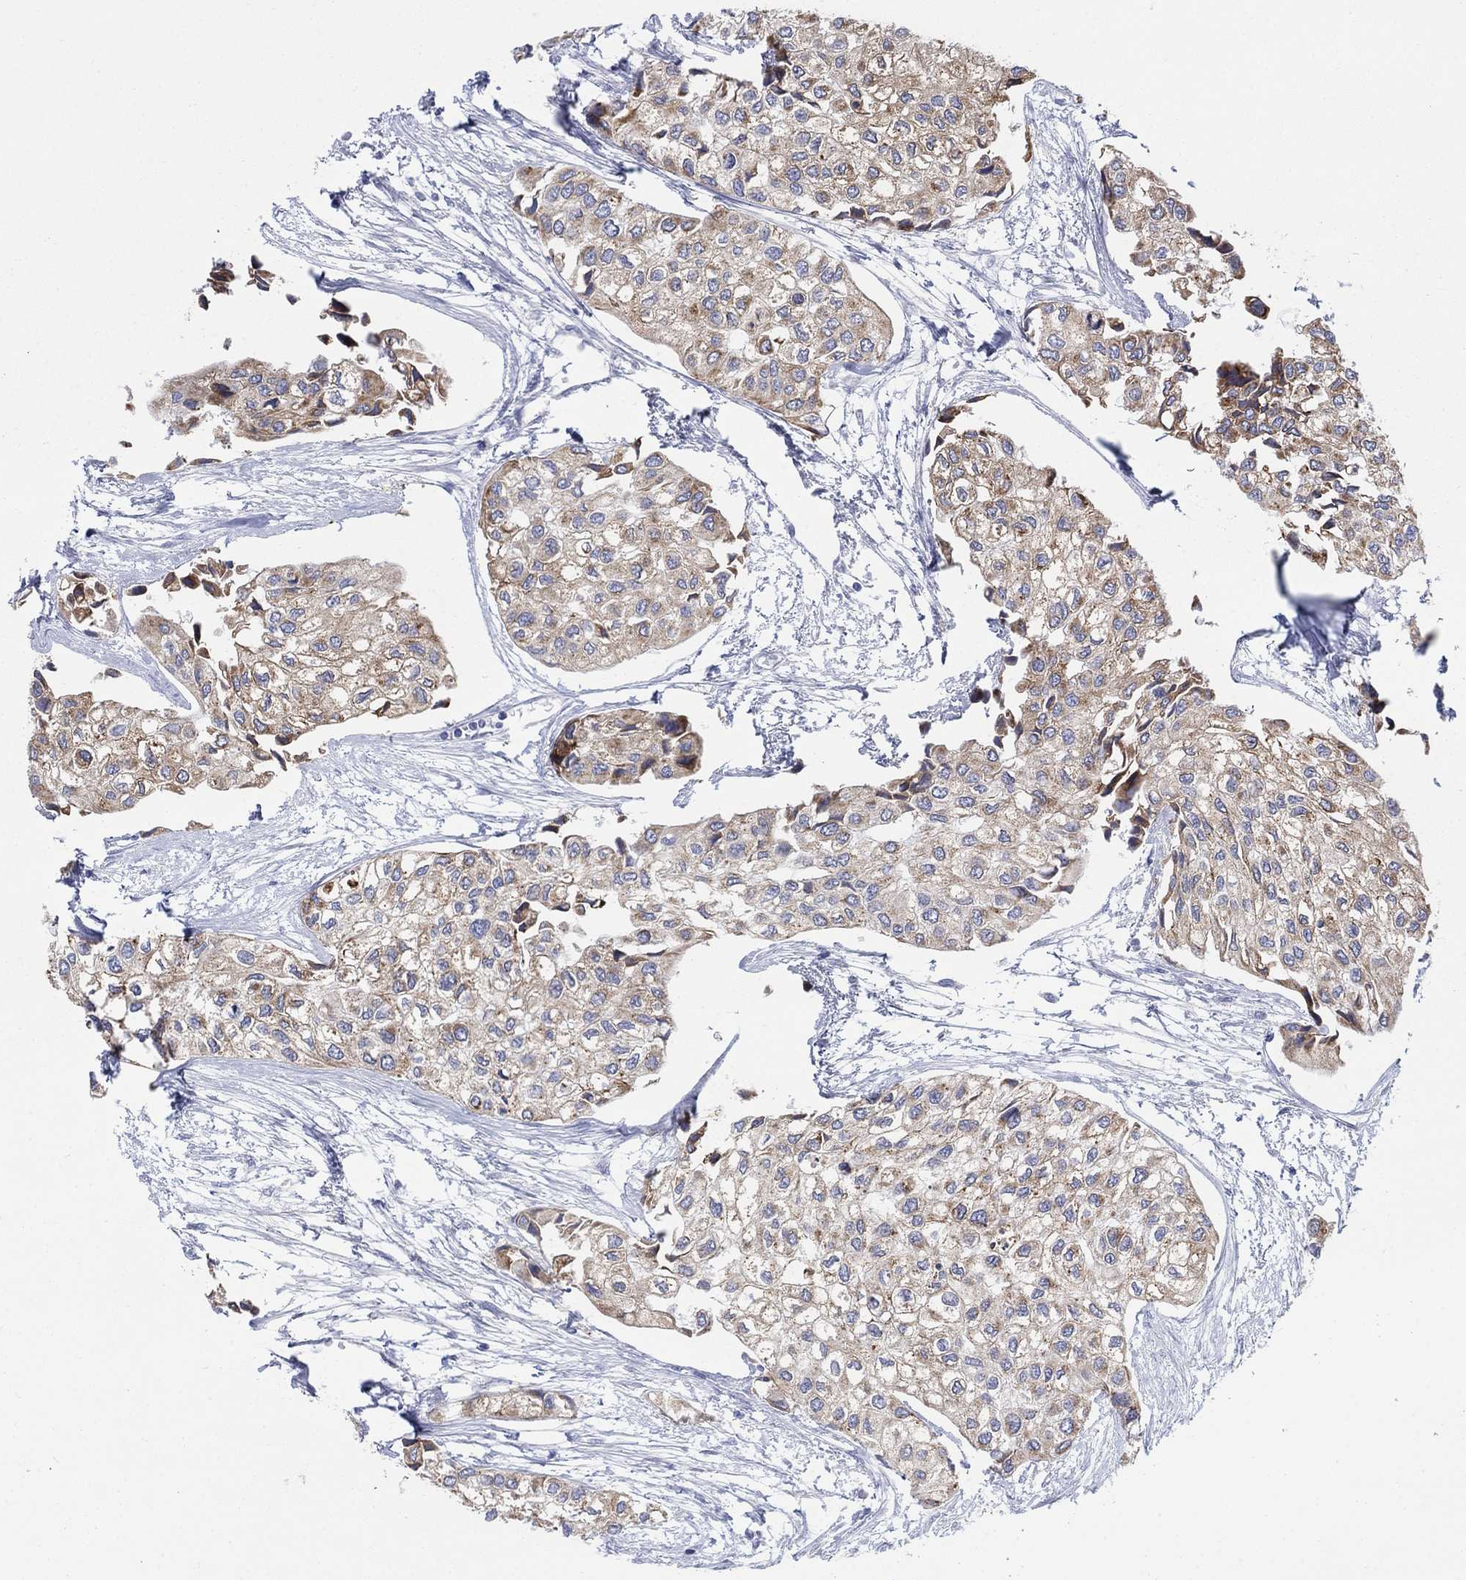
{"staining": {"intensity": "moderate", "quantity": ">75%", "location": "cytoplasmic/membranous"}, "tissue": "urothelial cancer", "cell_type": "Tumor cells", "image_type": "cancer", "snomed": [{"axis": "morphology", "description": "Urothelial carcinoma, High grade"}, {"axis": "topography", "description": "Urinary bladder"}], "caption": "DAB immunohistochemical staining of urothelial carcinoma (high-grade) reveals moderate cytoplasmic/membranous protein staining in approximately >75% of tumor cells. The staining was performed using DAB (3,3'-diaminobenzidine) to visualize the protein expression in brown, while the nuclei were stained in blue with hematoxylin (Magnification: 20x).", "gene": "SCCPDH", "patient": {"sex": "male", "age": 73}}